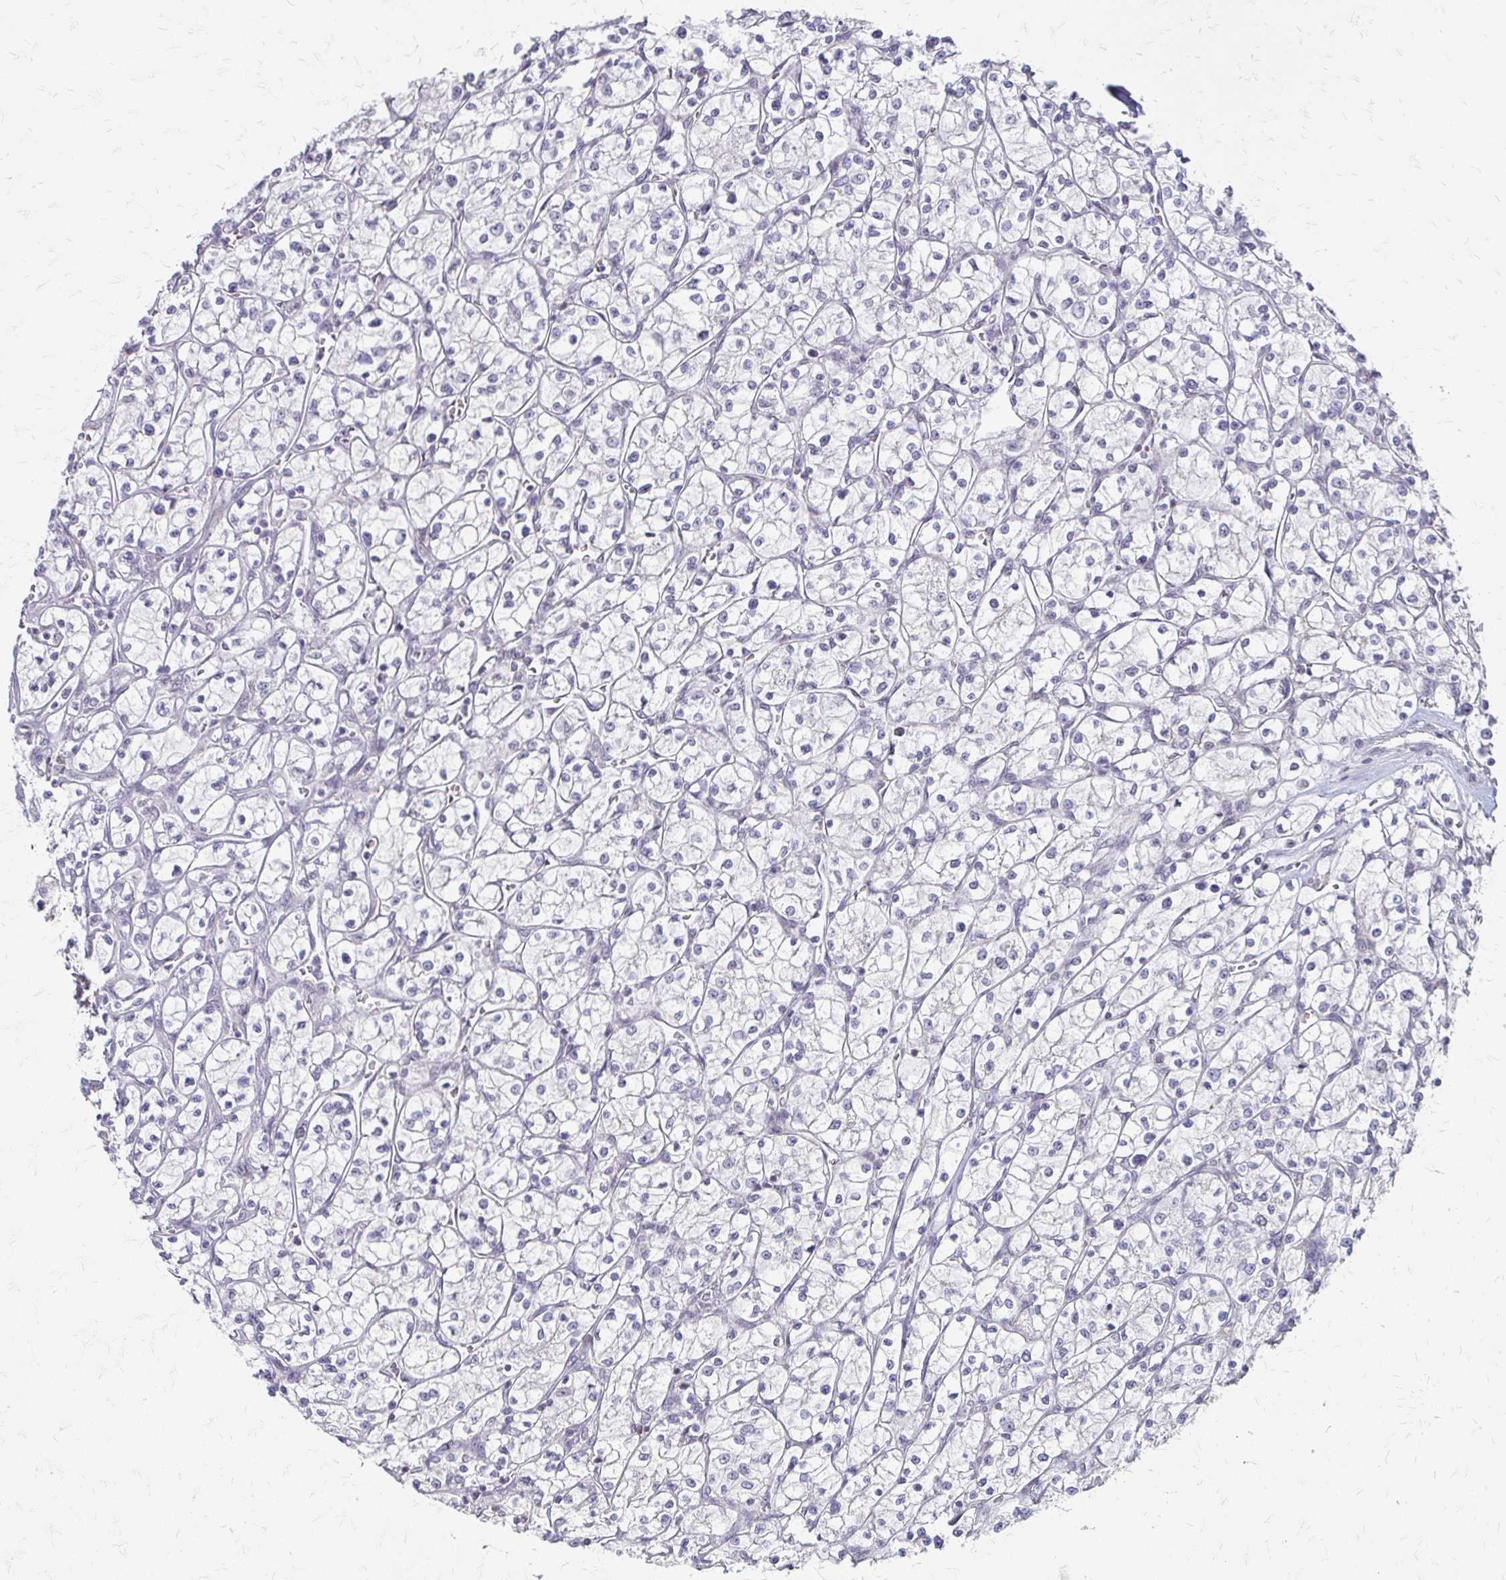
{"staining": {"intensity": "negative", "quantity": "none", "location": "none"}, "tissue": "renal cancer", "cell_type": "Tumor cells", "image_type": "cancer", "snomed": [{"axis": "morphology", "description": "Adenocarcinoma, NOS"}, {"axis": "topography", "description": "Kidney"}], "caption": "The IHC micrograph has no significant expression in tumor cells of adenocarcinoma (renal) tissue.", "gene": "EED", "patient": {"sex": "female", "age": 64}}